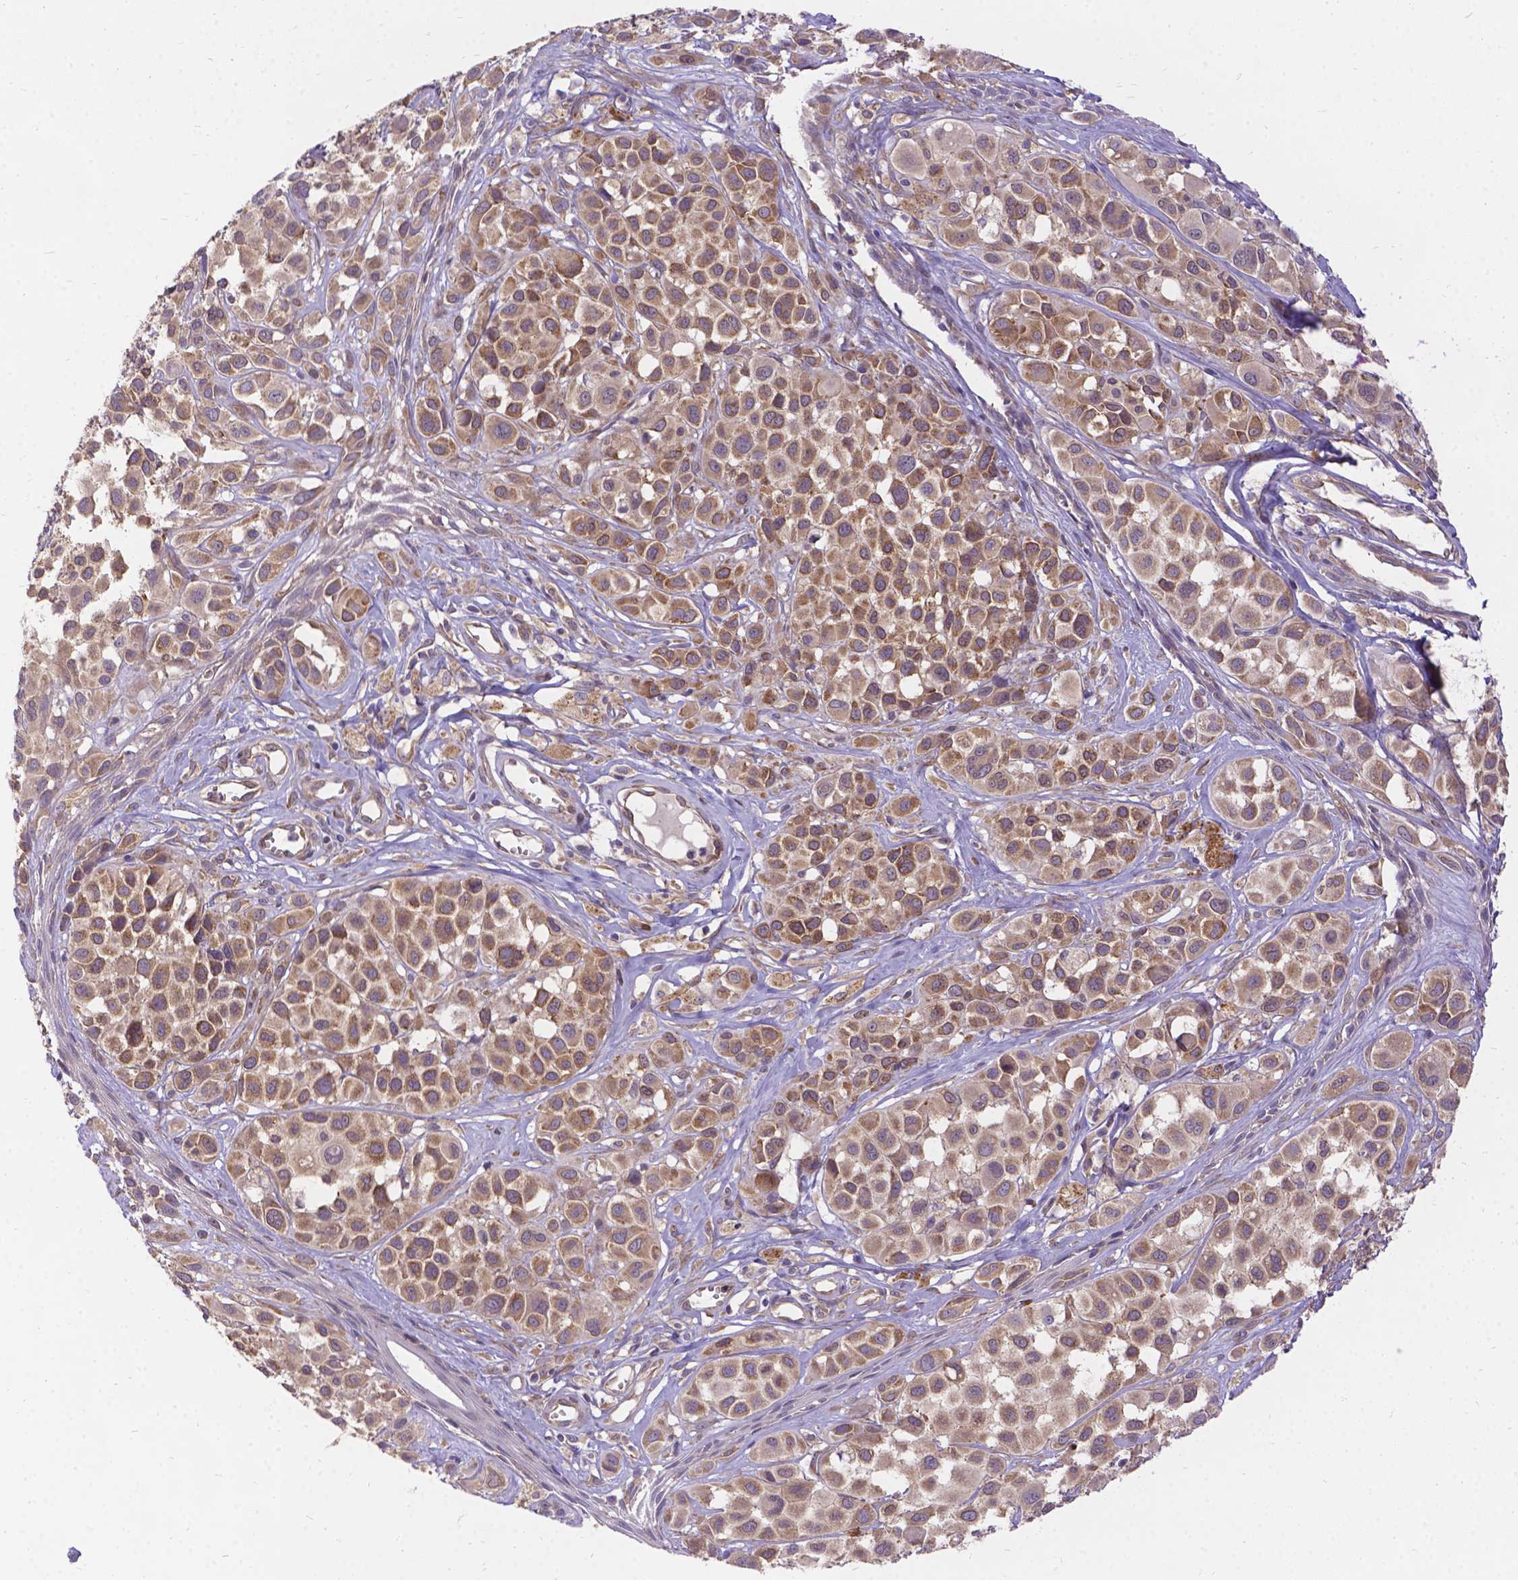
{"staining": {"intensity": "moderate", "quantity": ">75%", "location": "cytoplasmic/membranous"}, "tissue": "melanoma", "cell_type": "Tumor cells", "image_type": "cancer", "snomed": [{"axis": "morphology", "description": "Malignant melanoma, NOS"}, {"axis": "topography", "description": "Skin"}], "caption": "Malignant melanoma tissue shows moderate cytoplasmic/membranous positivity in about >75% of tumor cells The staining was performed using DAB (3,3'-diaminobenzidine), with brown indicating positive protein expression. Nuclei are stained blue with hematoxylin.", "gene": "DENND6A", "patient": {"sex": "male", "age": 77}}